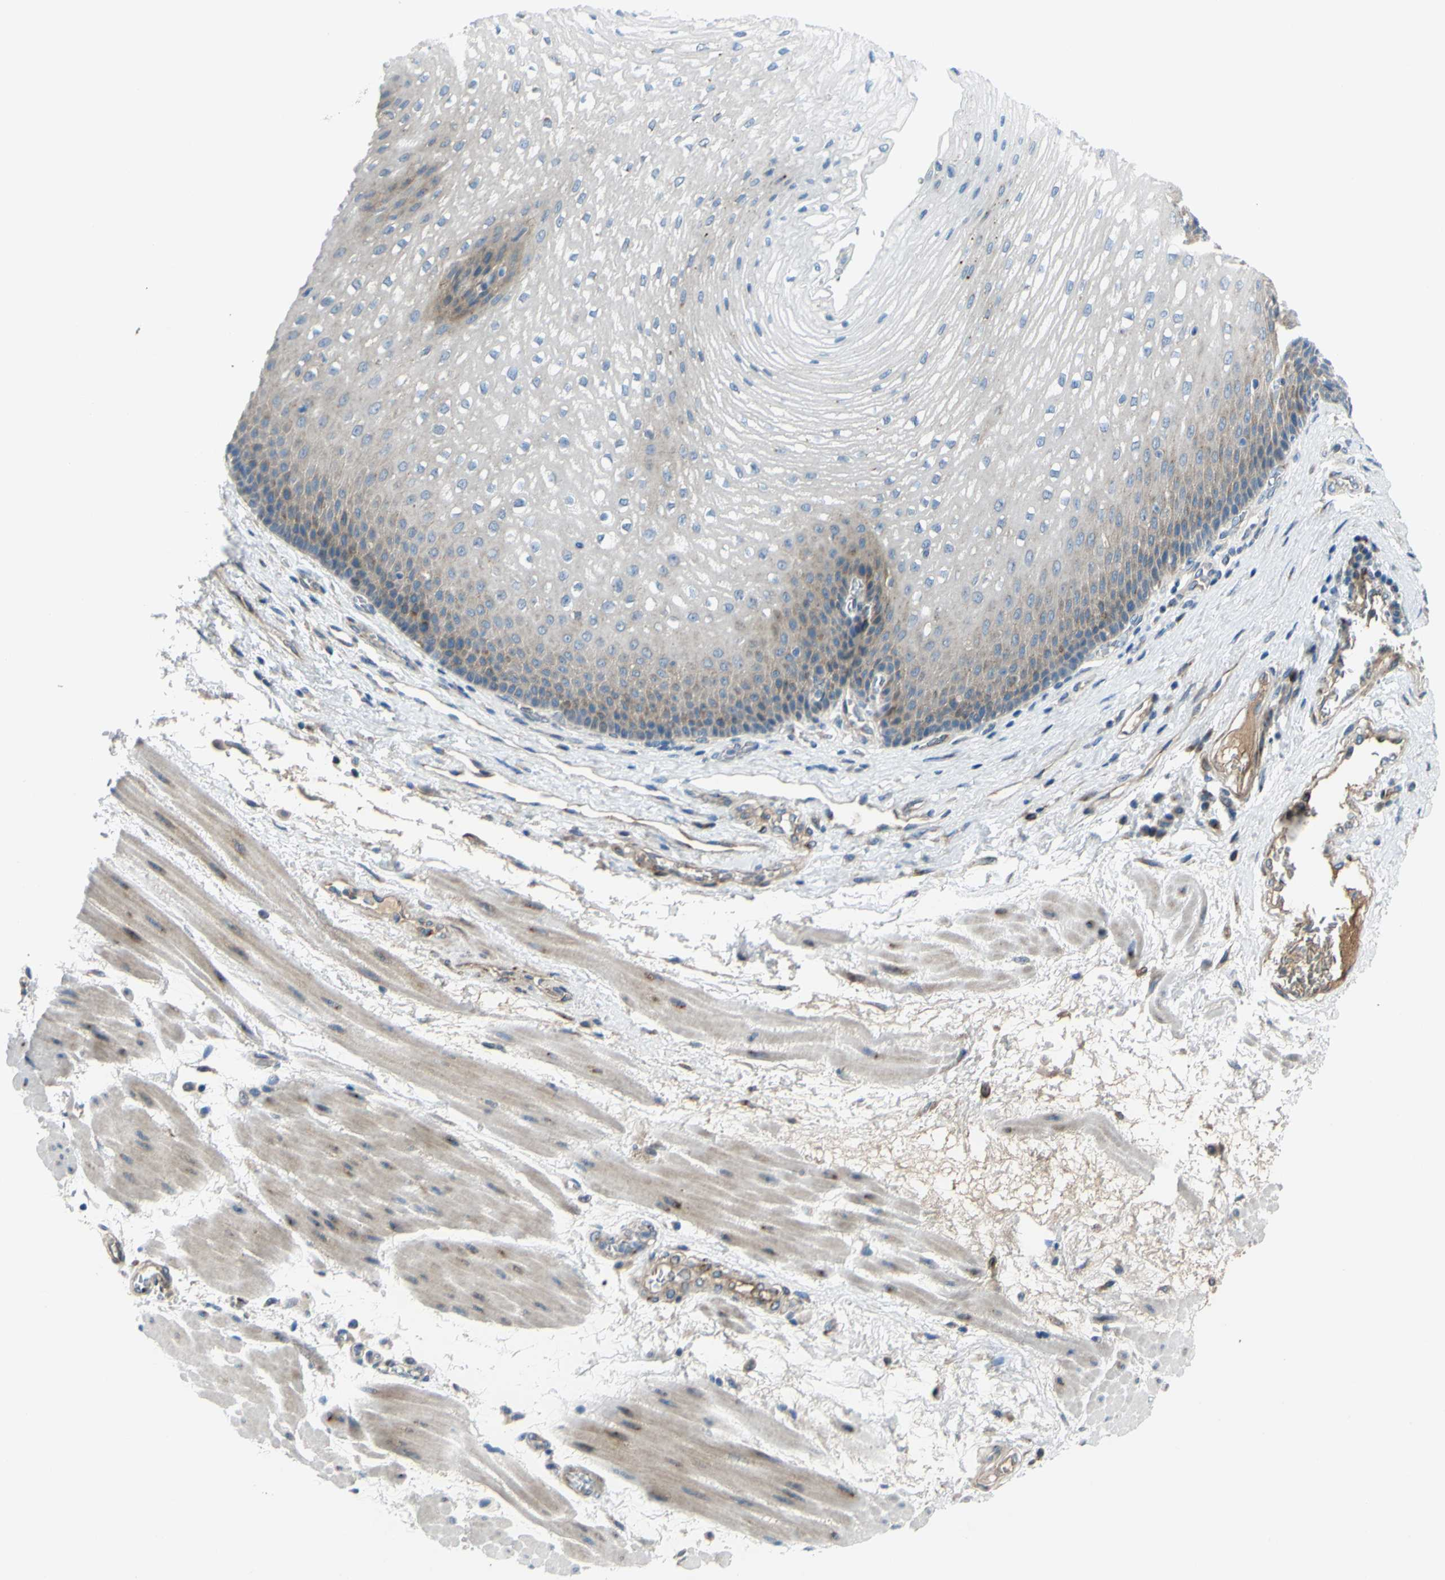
{"staining": {"intensity": "weak", "quantity": "25%-75%", "location": "cytoplasmic/membranous"}, "tissue": "esophagus", "cell_type": "Squamous epithelial cells", "image_type": "normal", "snomed": [{"axis": "morphology", "description": "Normal tissue, NOS"}, {"axis": "topography", "description": "Esophagus"}], "caption": "Immunohistochemical staining of benign human esophagus reveals low levels of weak cytoplasmic/membranous positivity in approximately 25%-75% of squamous epithelial cells. Ihc stains the protein in brown and the nuclei are stained blue.", "gene": "ARHGAP1", "patient": {"sex": "male", "age": 48}}